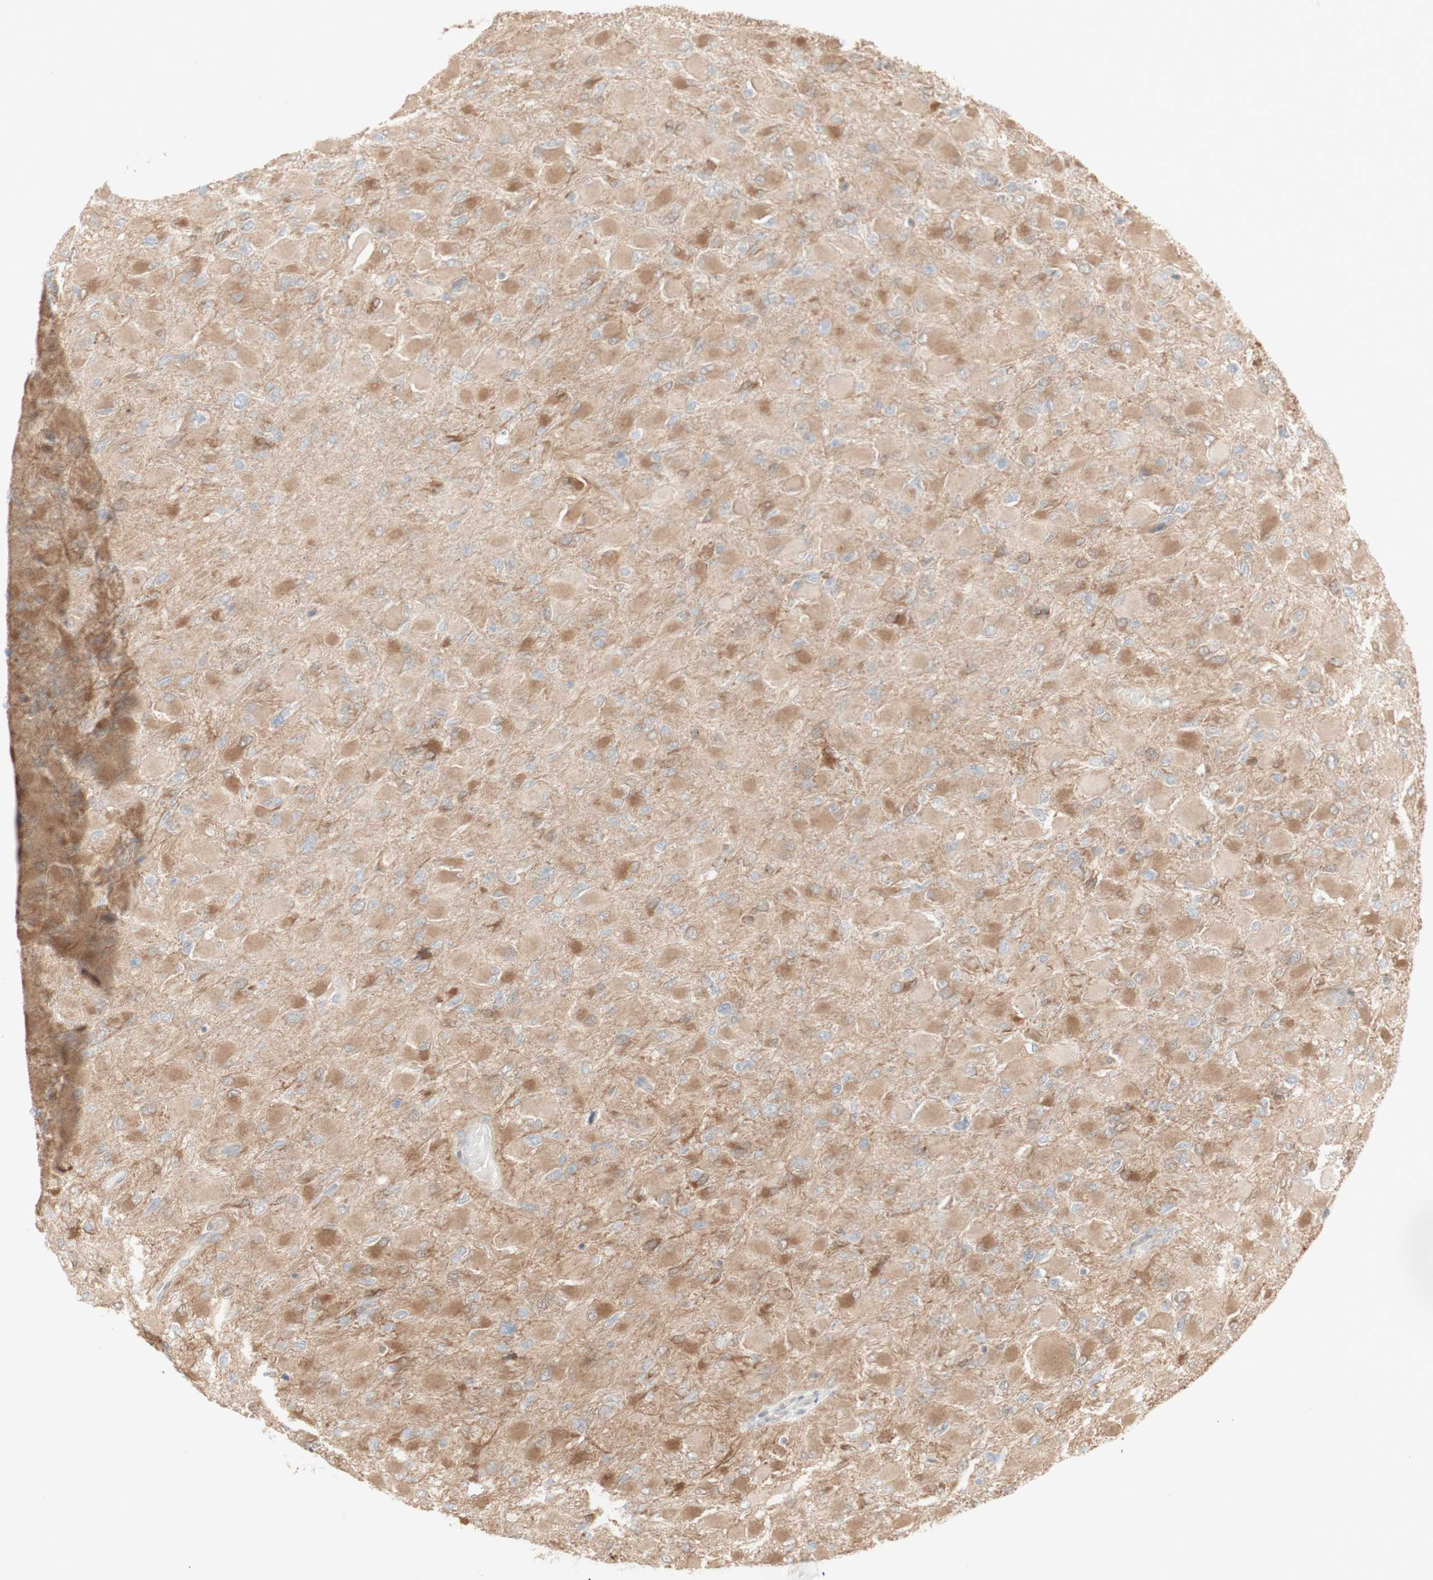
{"staining": {"intensity": "moderate", "quantity": ">75%", "location": "cytoplasmic/membranous"}, "tissue": "glioma", "cell_type": "Tumor cells", "image_type": "cancer", "snomed": [{"axis": "morphology", "description": "Glioma, malignant, High grade"}, {"axis": "topography", "description": "Cerebral cortex"}], "caption": "This image exhibits immunohistochemistry staining of human glioma, with medium moderate cytoplasmic/membranous positivity in about >75% of tumor cells.", "gene": "CNN3", "patient": {"sex": "female", "age": 36}}